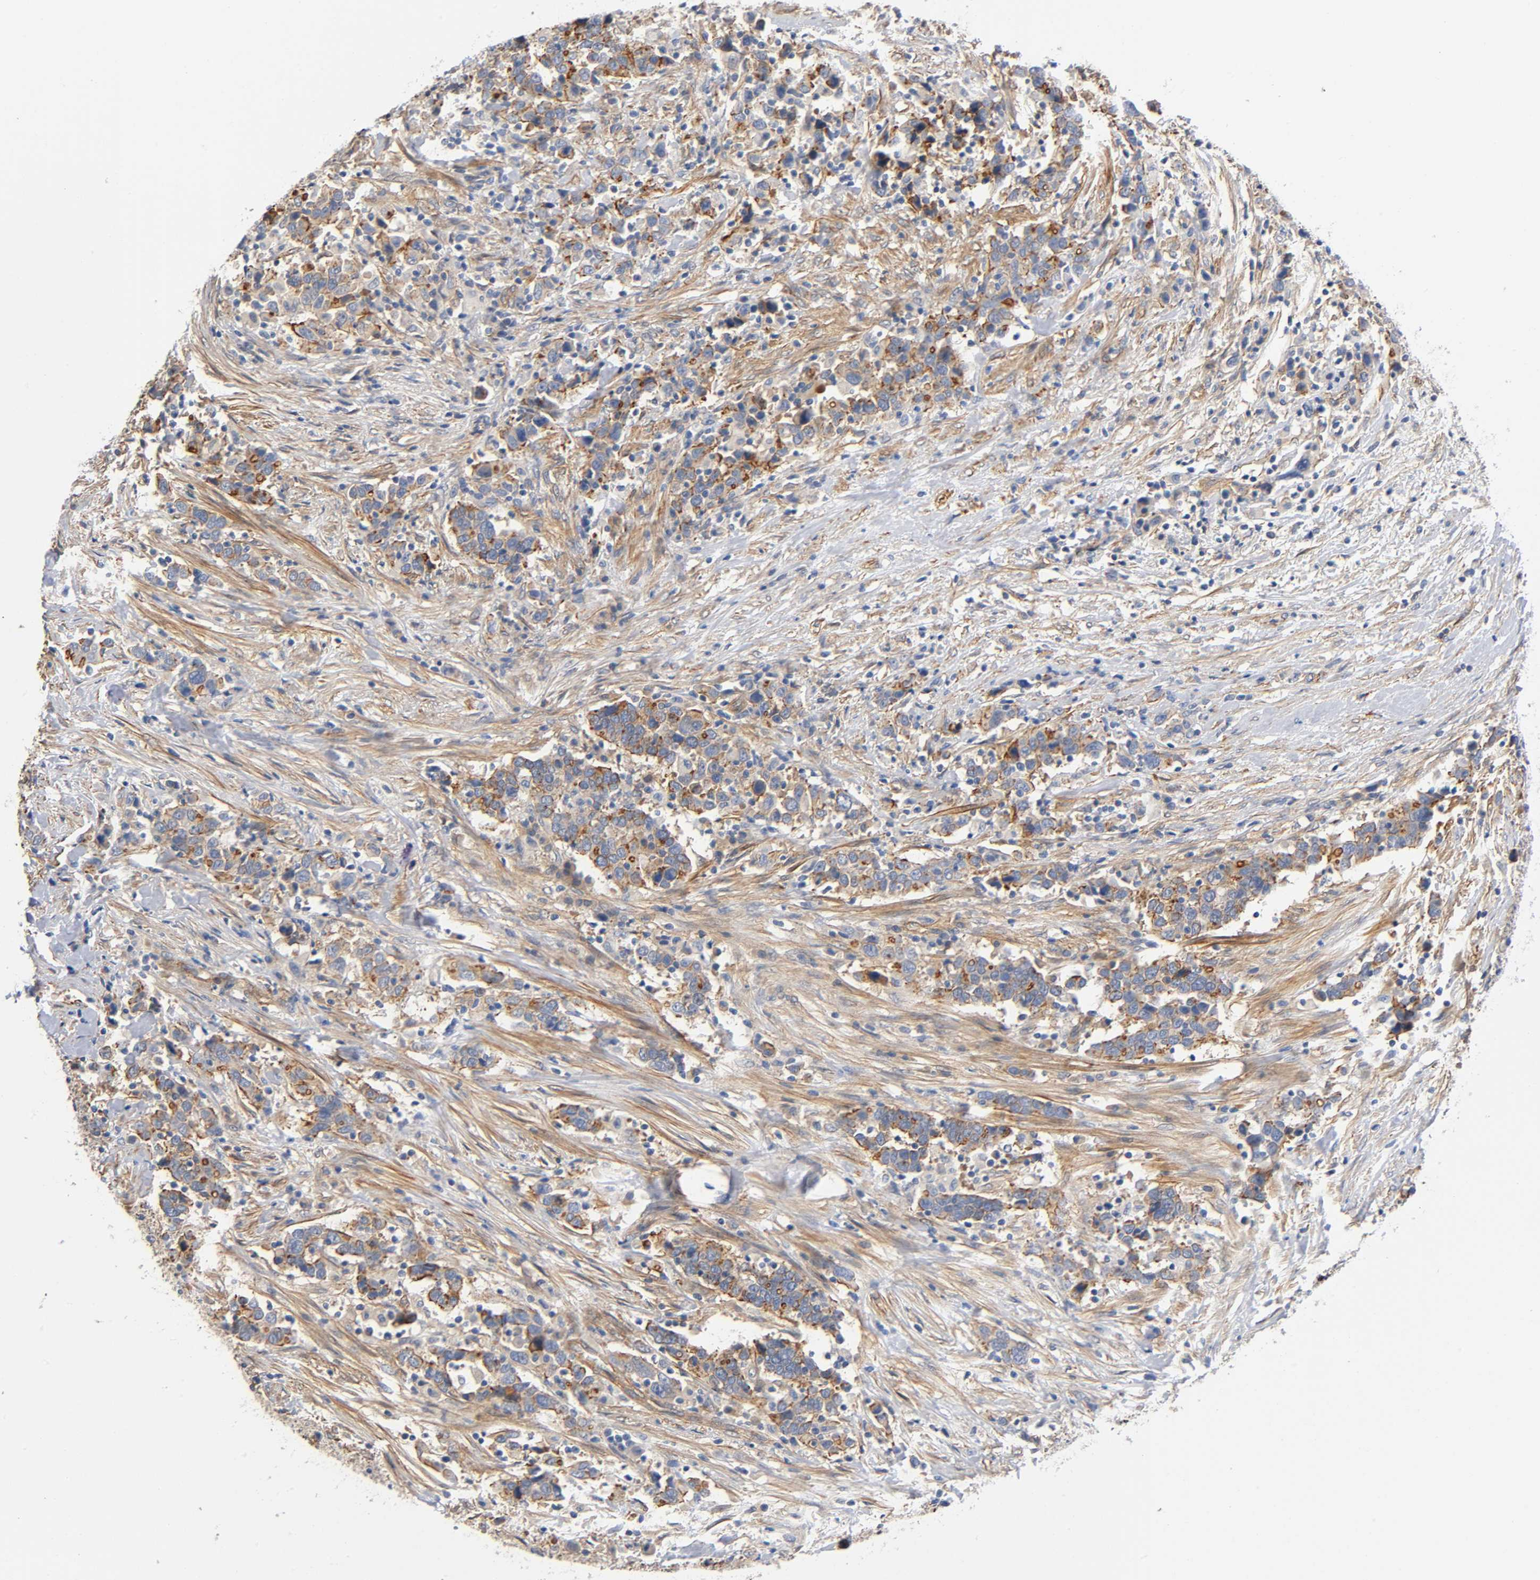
{"staining": {"intensity": "strong", "quantity": "25%-75%", "location": "cytoplasmic/membranous"}, "tissue": "urothelial cancer", "cell_type": "Tumor cells", "image_type": "cancer", "snomed": [{"axis": "morphology", "description": "Urothelial carcinoma, High grade"}, {"axis": "topography", "description": "Urinary bladder"}], "caption": "Urothelial carcinoma (high-grade) stained with immunohistochemistry (IHC) shows strong cytoplasmic/membranous positivity in approximately 25%-75% of tumor cells.", "gene": "MARS1", "patient": {"sex": "male", "age": 61}}